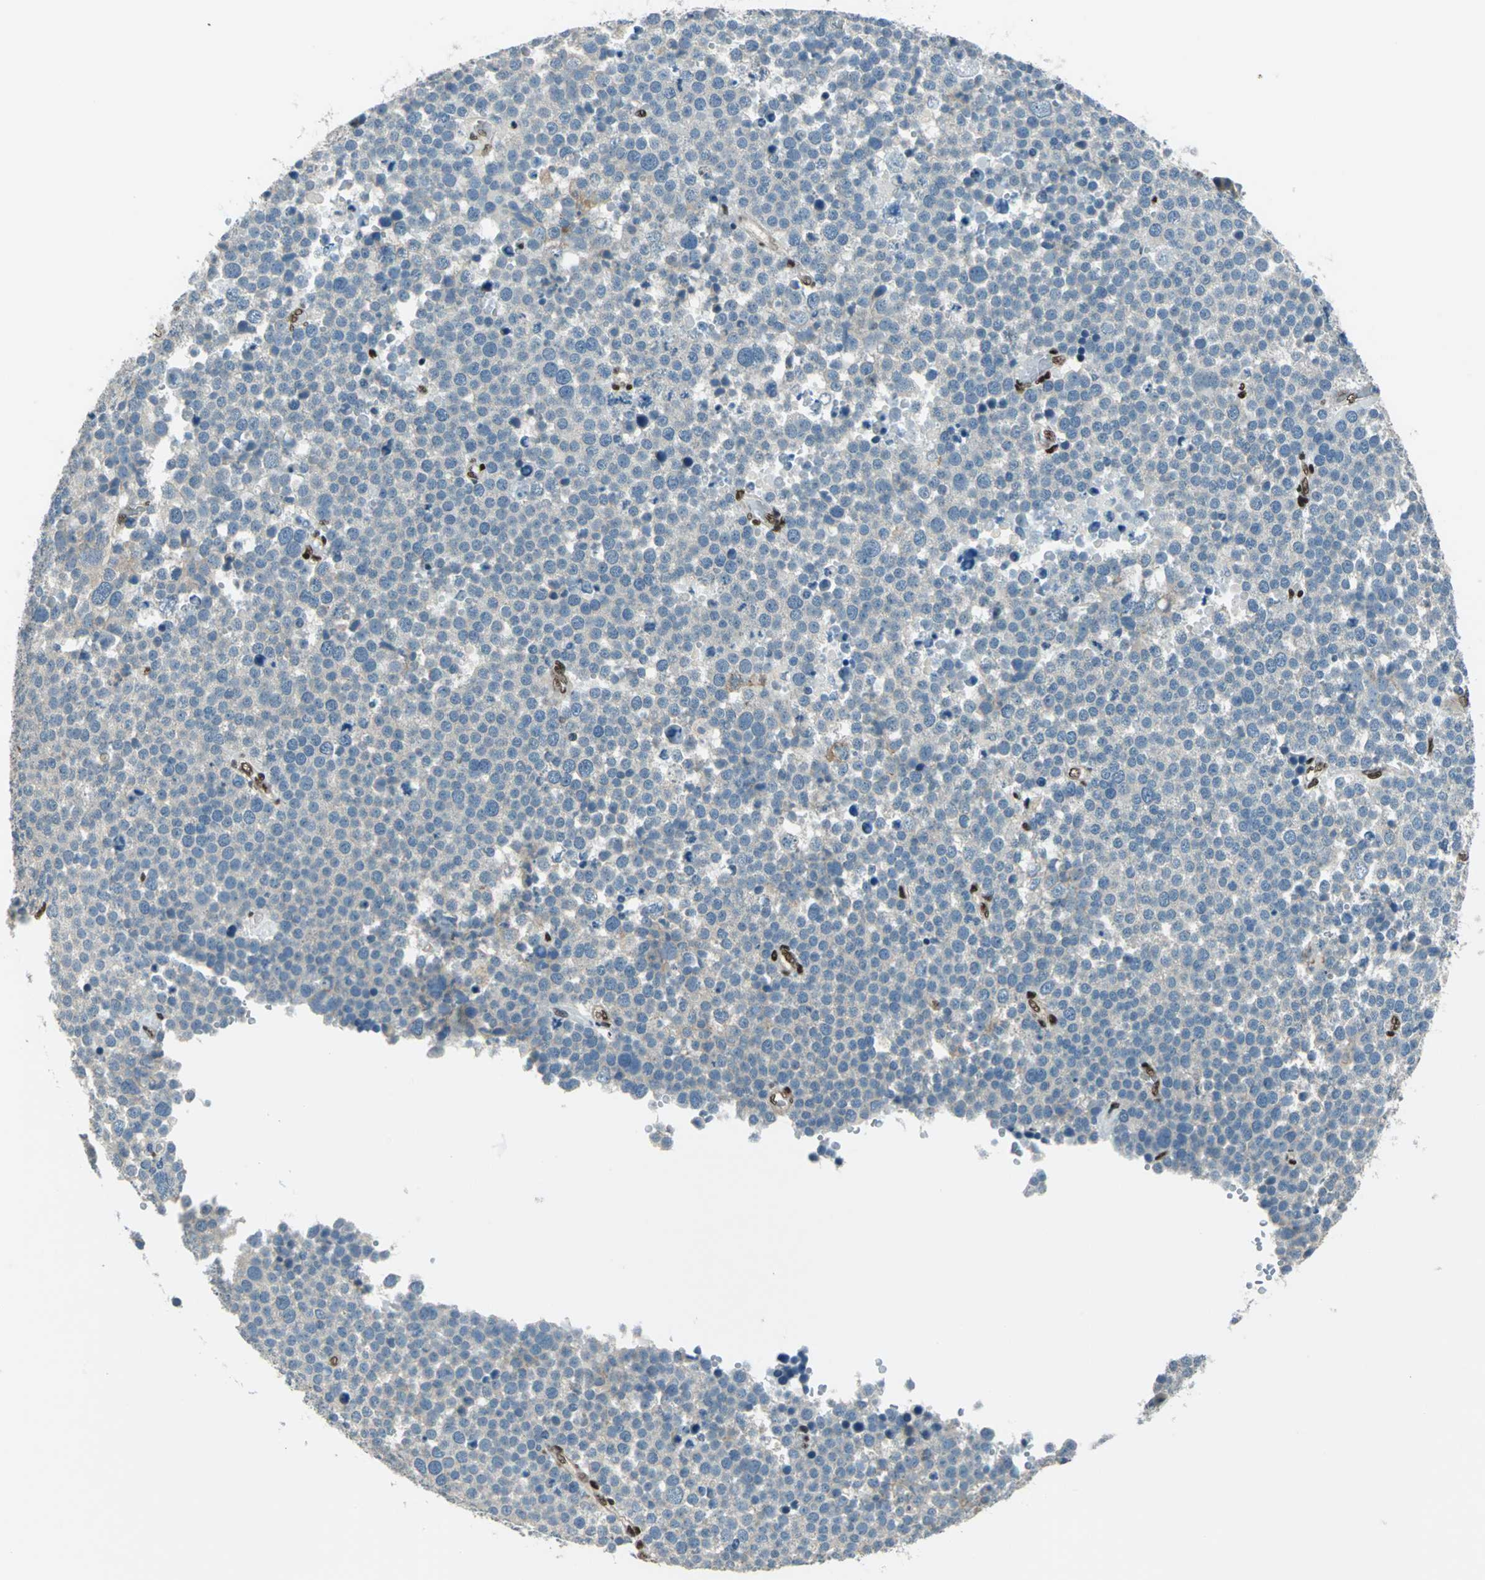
{"staining": {"intensity": "weak", "quantity": "25%-75%", "location": "cytoplasmic/membranous"}, "tissue": "testis cancer", "cell_type": "Tumor cells", "image_type": "cancer", "snomed": [{"axis": "morphology", "description": "Seminoma, NOS"}, {"axis": "topography", "description": "Testis"}], "caption": "High-magnification brightfield microscopy of testis cancer (seminoma) stained with DAB (3,3'-diaminobenzidine) (brown) and counterstained with hematoxylin (blue). tumor cells exhibit weak cytoplasmic/membranous staining is appreciated in approximately25%-75% of cells. (IHC, brightfield microscopy, high magnification).", "gene": "NFIA", "patient": {"sex": "male", "age": 71}}